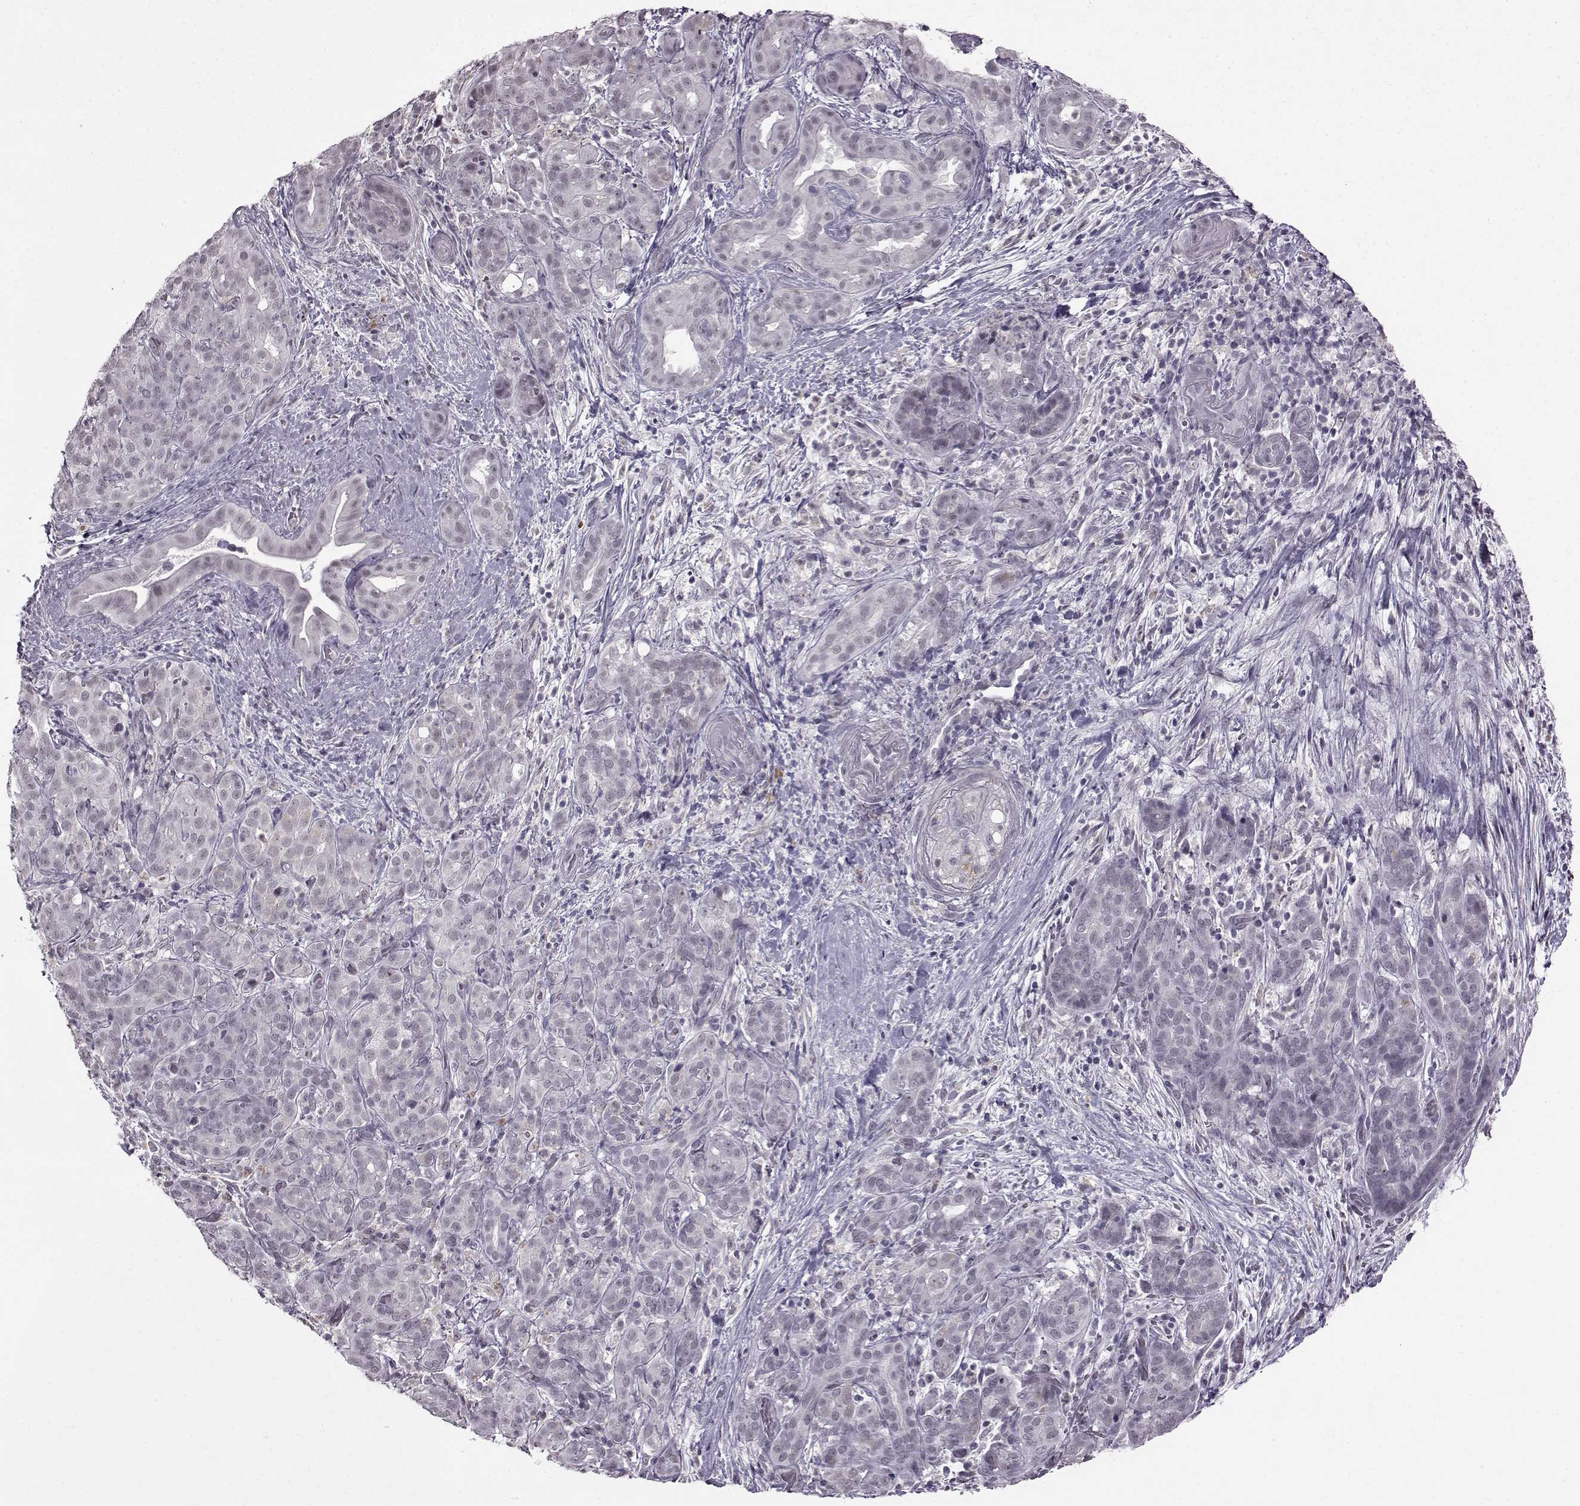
{"staining": {"intensity": "negative", "quantity": "none", "location": "none"}, "tissue": "pancreatic cancer", "cell_type": "Tumor cells", "image_type": "cancer", "snomed": [{"axis": "morphology", "description": "Adenocarcinoma, NOS"}, {"axis": "topography", "description": "Pancreas"}], "caption": "Pancreatic cancer was stained to show a protein in brown. There is no significant positivity in tumor cells. (DAB immunohistochemistry, high magnification).", "gene": "SLC28A2", "patient": {"sex": "male", "age": 44}}